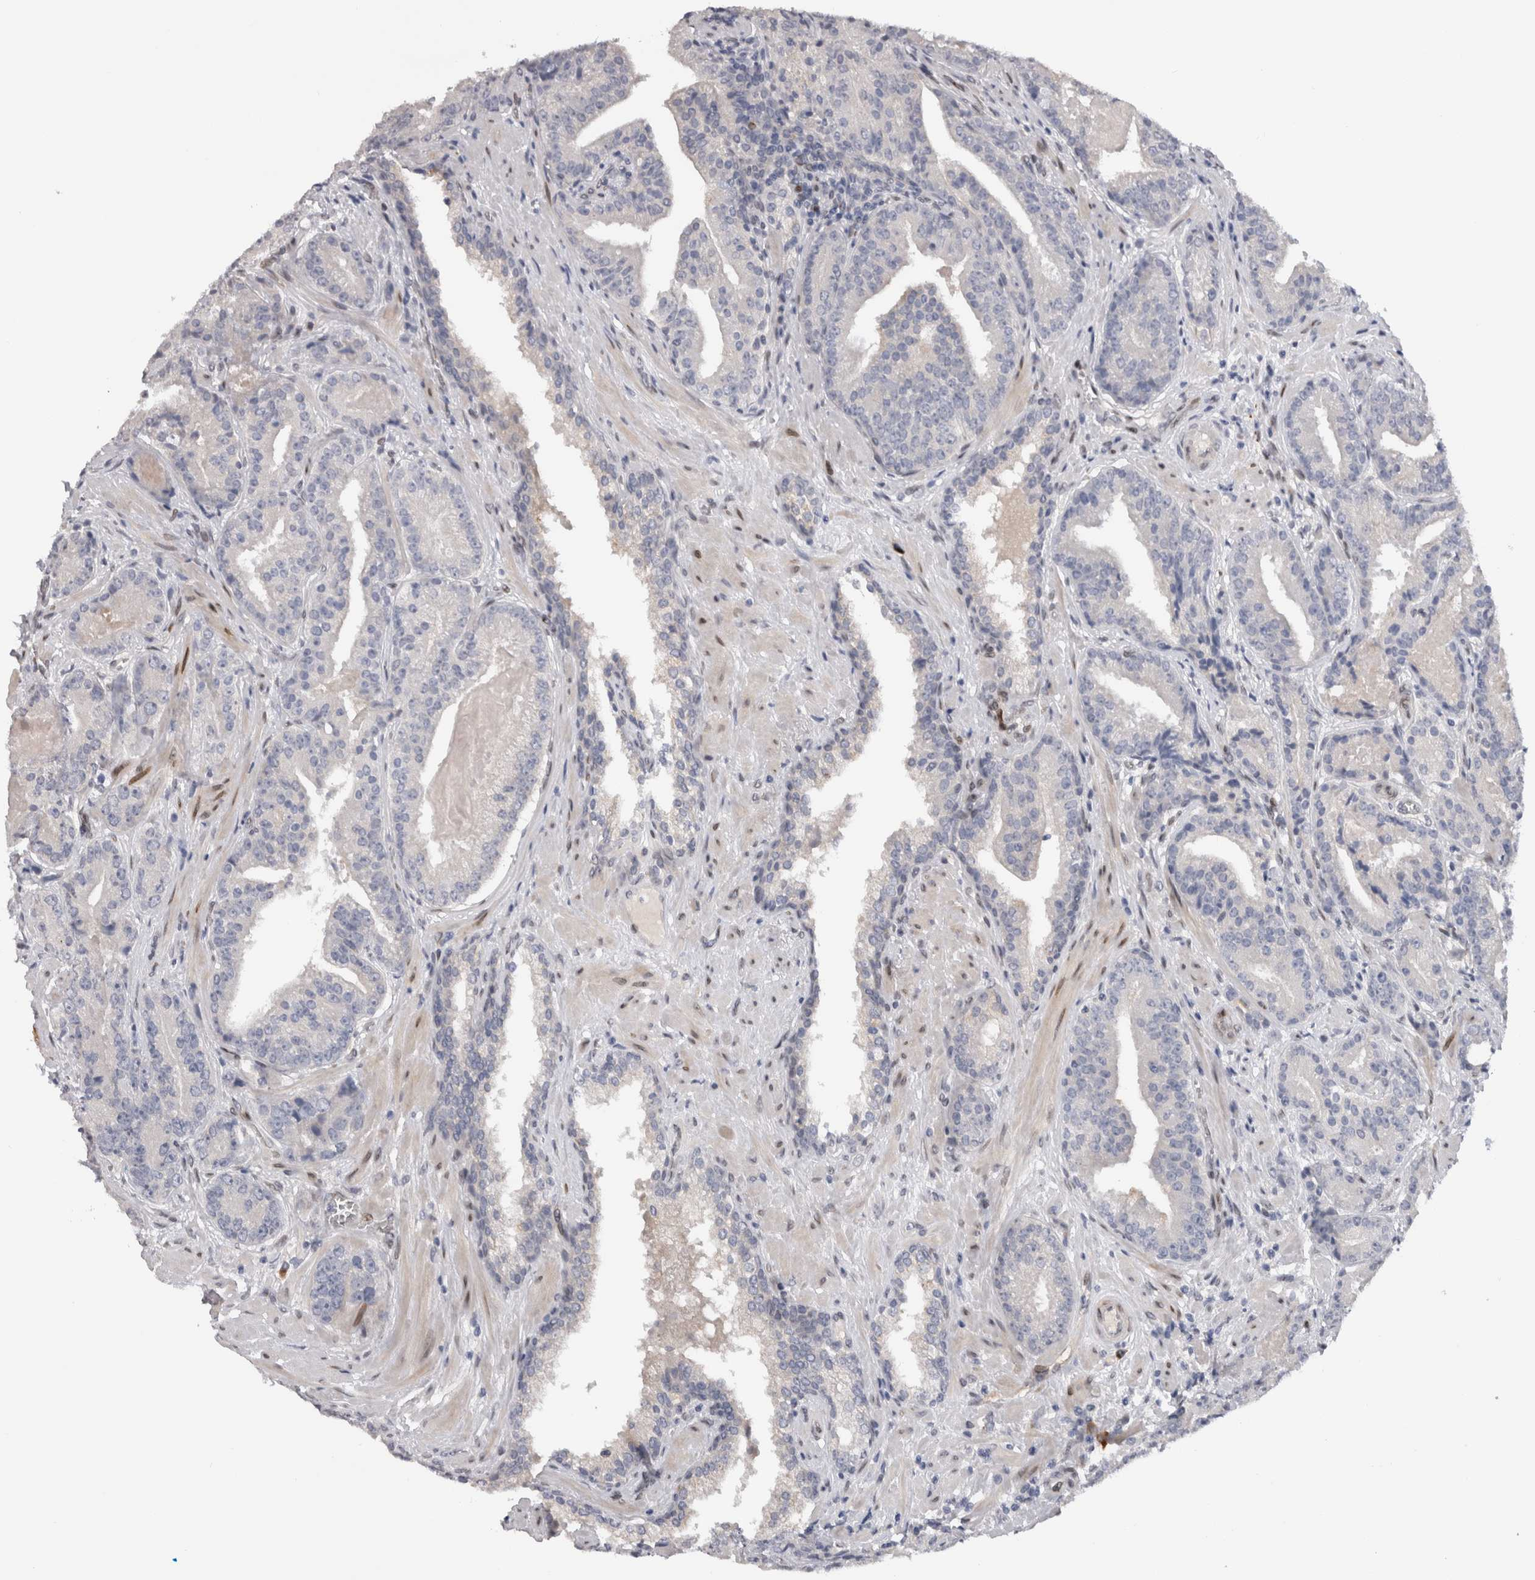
{"staining": {"intensity": "negative", "quantity": "none", "location": "none"}, "tissue": "prostate cancer", "cell_type": "Tumor cells", "image_type": "cancer", "snomed": [{"axis": "morphology", "description": "Adenocarcinoma, Low grade"}, {"axis": "topography", "description": "Prostate"}], "caption": "DAB immunohistochemical staining of human prostate cancer (adenocarcinoma (low-grade)) reveals no significant expression in tumor cells.", "gene": "DMTN", "patient": {"sex": "male", "age": 67}}